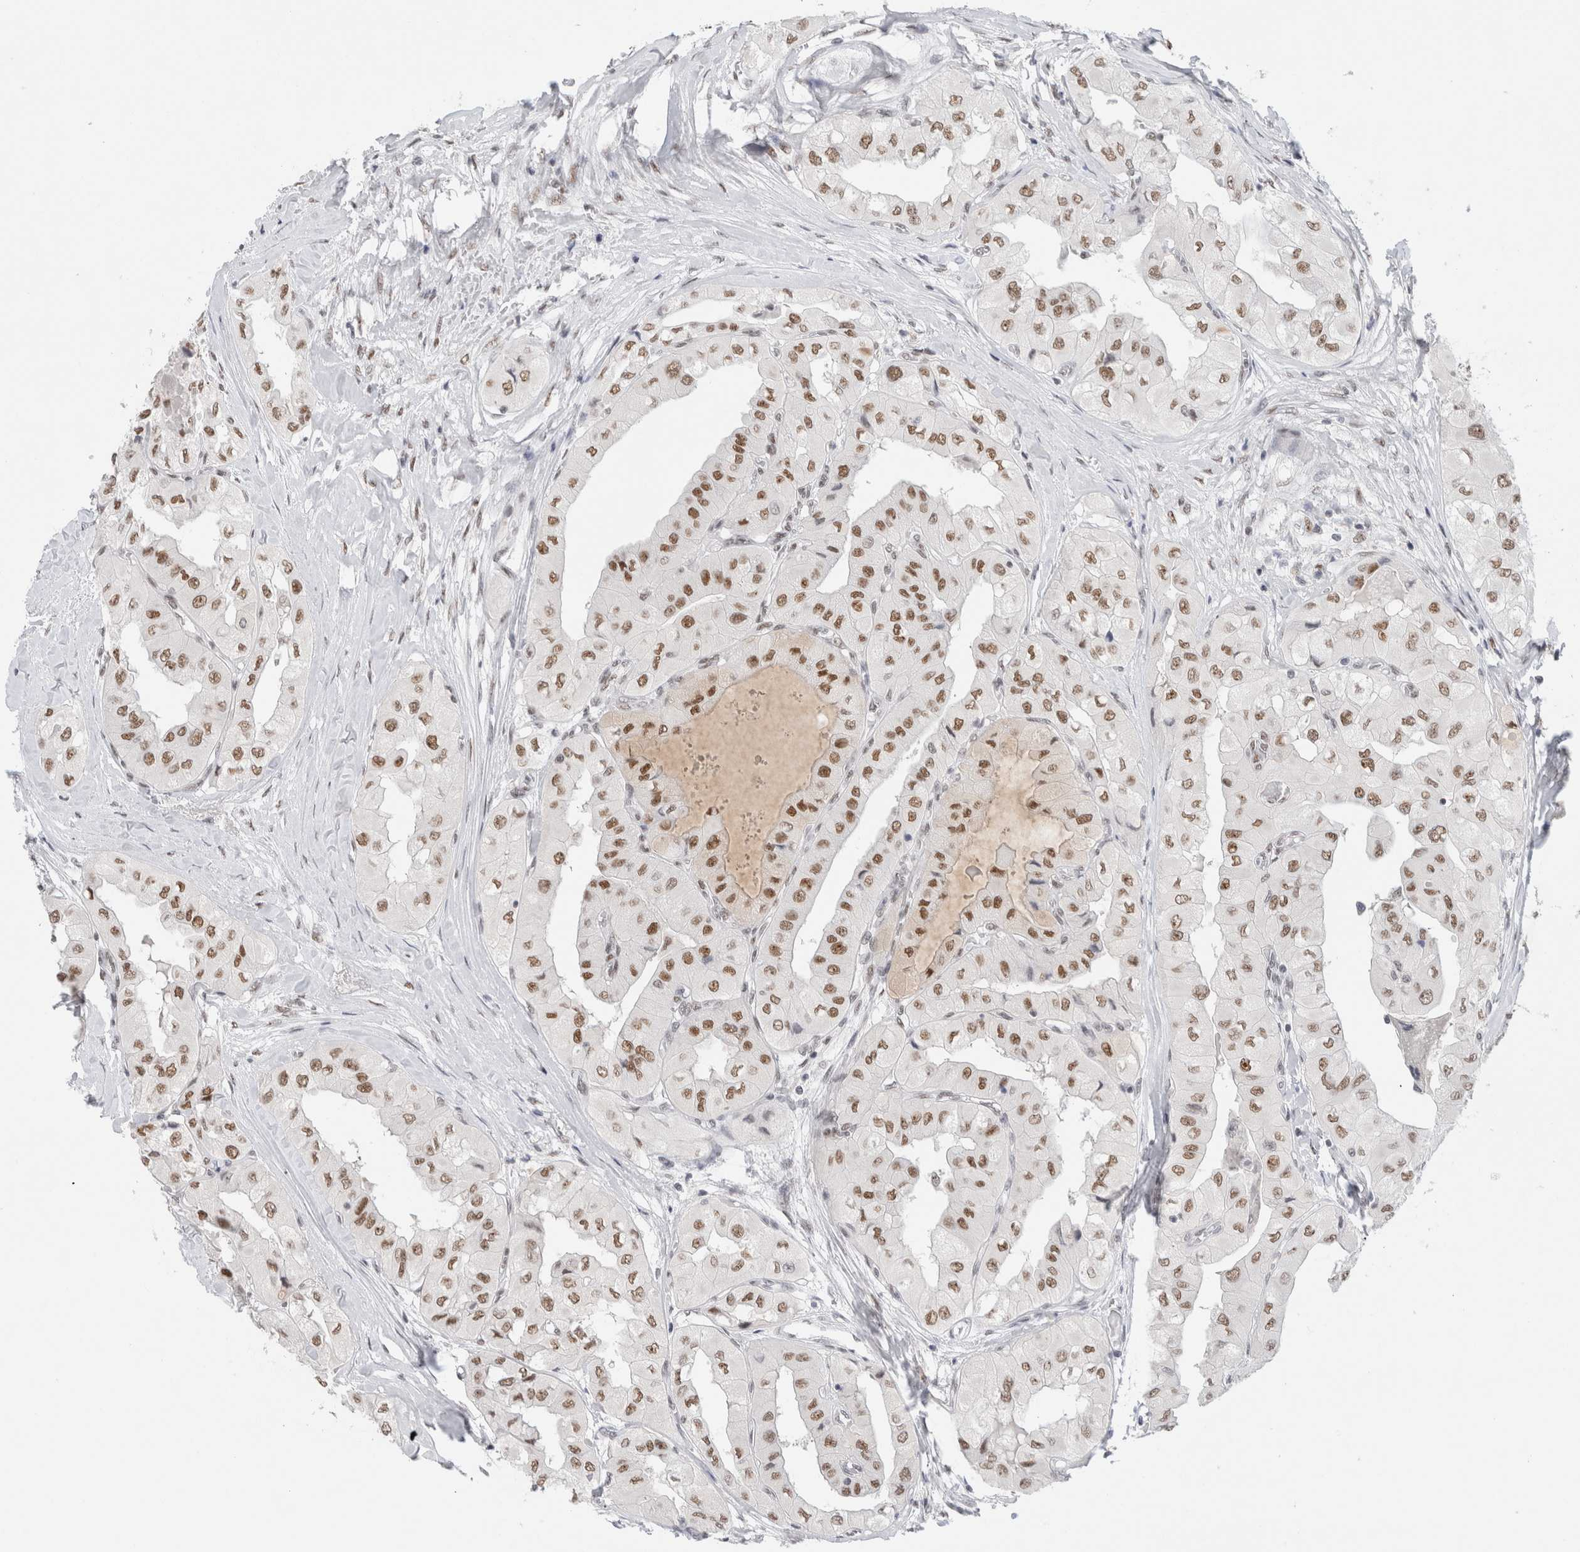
{"staining": {"intensity": "moderate", "quantity": ">75%", "location": "nuclear"}, "tissue": "thyroid cancer", "cell_type": "Tumor cells", "image_type": "cancer", "snomed": [{"axis": "morphology", "description": "Papillary adenocarcinoma, NOS"}, {"axis": "topography", "description": "Thyroid gland"}], "caption": "A brown stain highlights moderate nuclear staining of a protein in human thyroid cancer (papillary adenocarcinoma) tumor cells.", "gene": "COPS7A", "patient": {"sex": "female", "age": 59}}